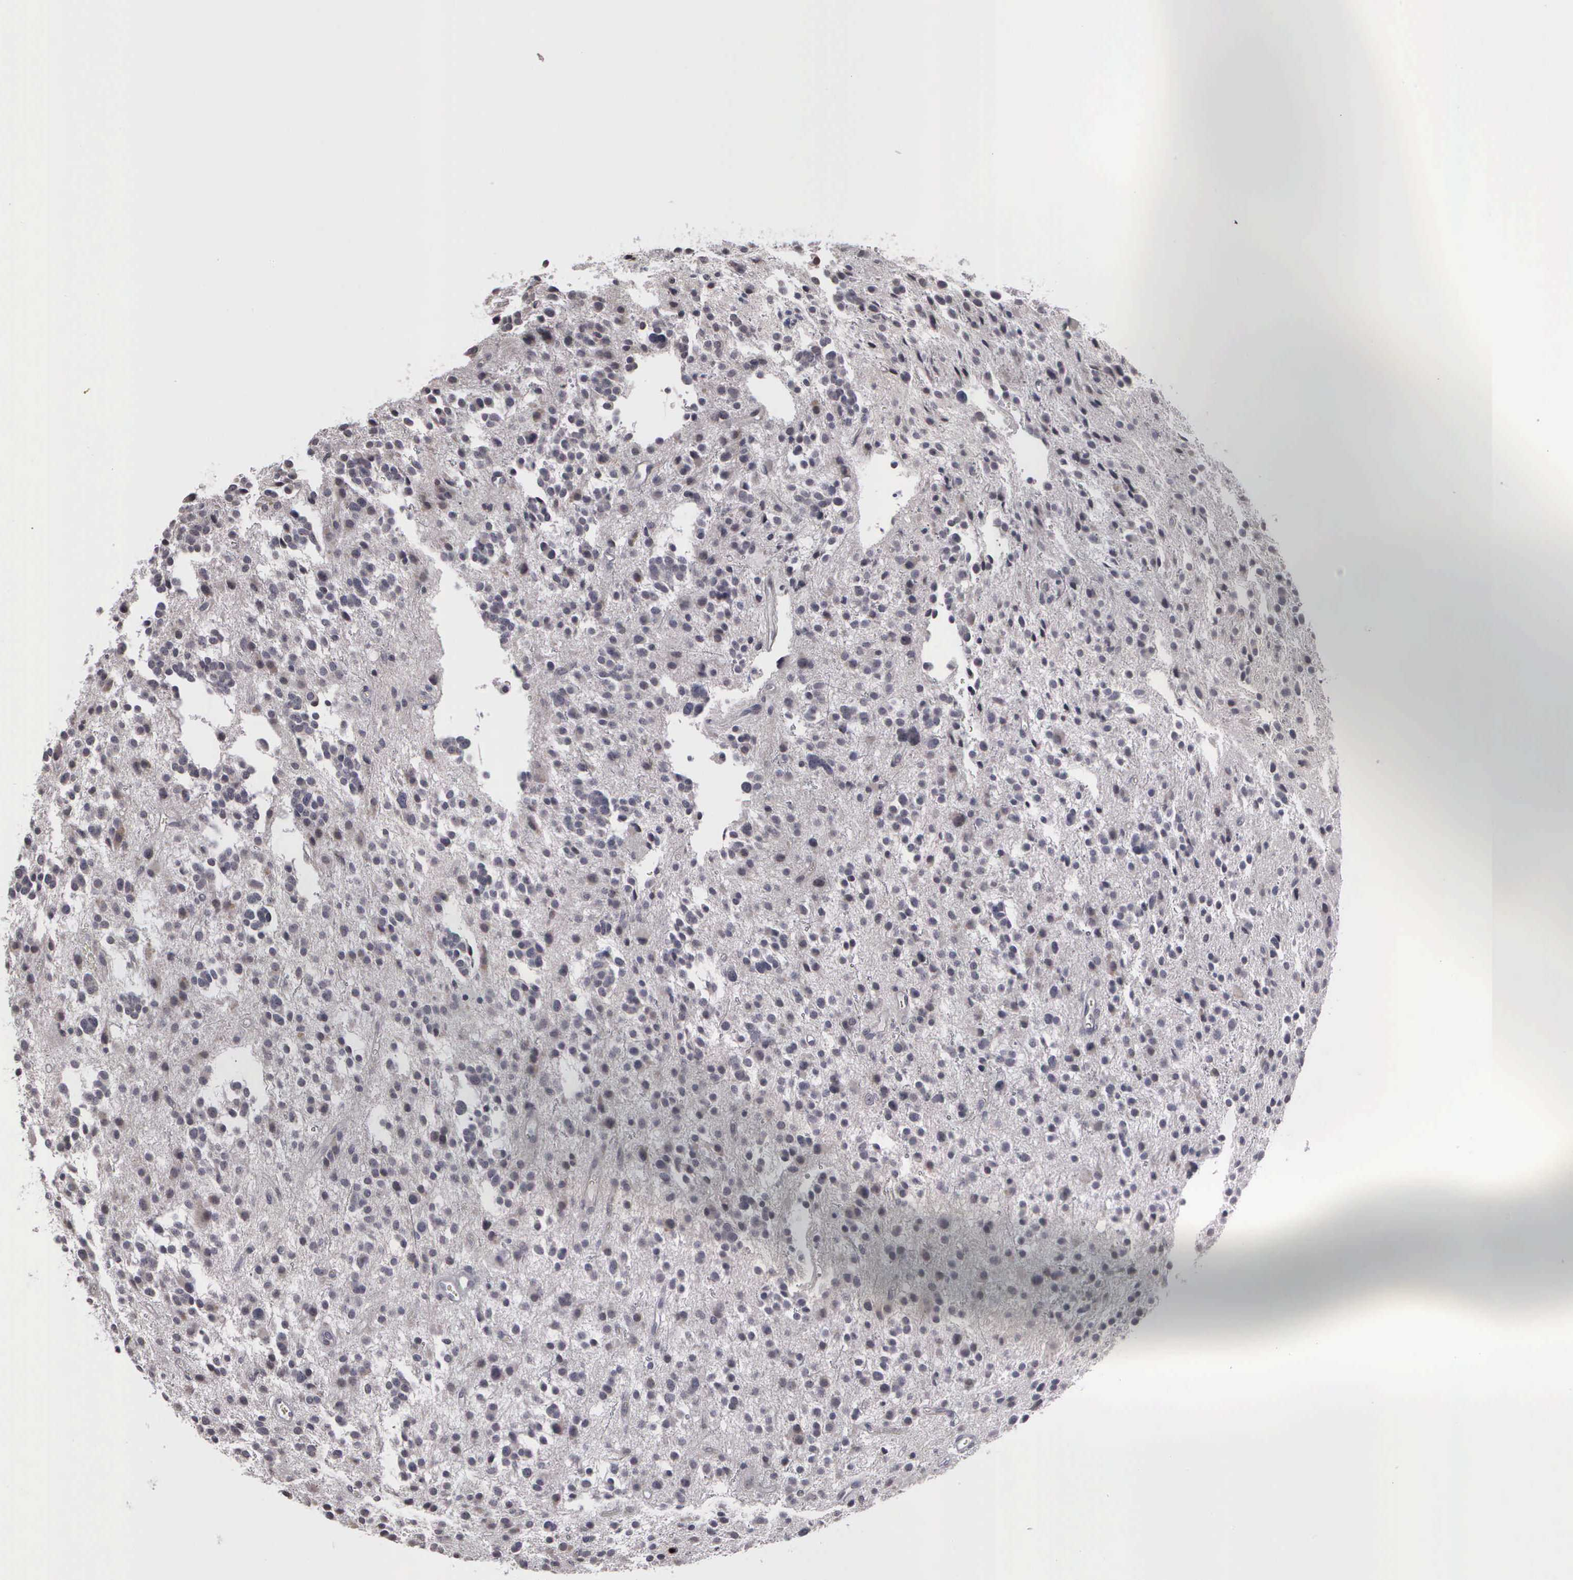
{"staining": {"intensity": "negative", "quantity": "none", "location": "none"}, "tissue": "glioma", "cell_type": "Tumor cells", "image_type": "cancer", "snomed": [{"axis": "morphology", "description": "Glioma, malignant, Low grade"}, {"axis": "topography", "description": "Brain"}], "caption": "DAB (3,3'-diaminobenzidine) immunohistochemical staining of human malignant low-grade glioma exhibits no significant expression in tumor cells. (DAB (3,3'-diaminobenzidine) IHC visualized using brightfield microscopy, high magnification).", "gene": "MMP9", "patient": {"sex": "female", "age": 36}}